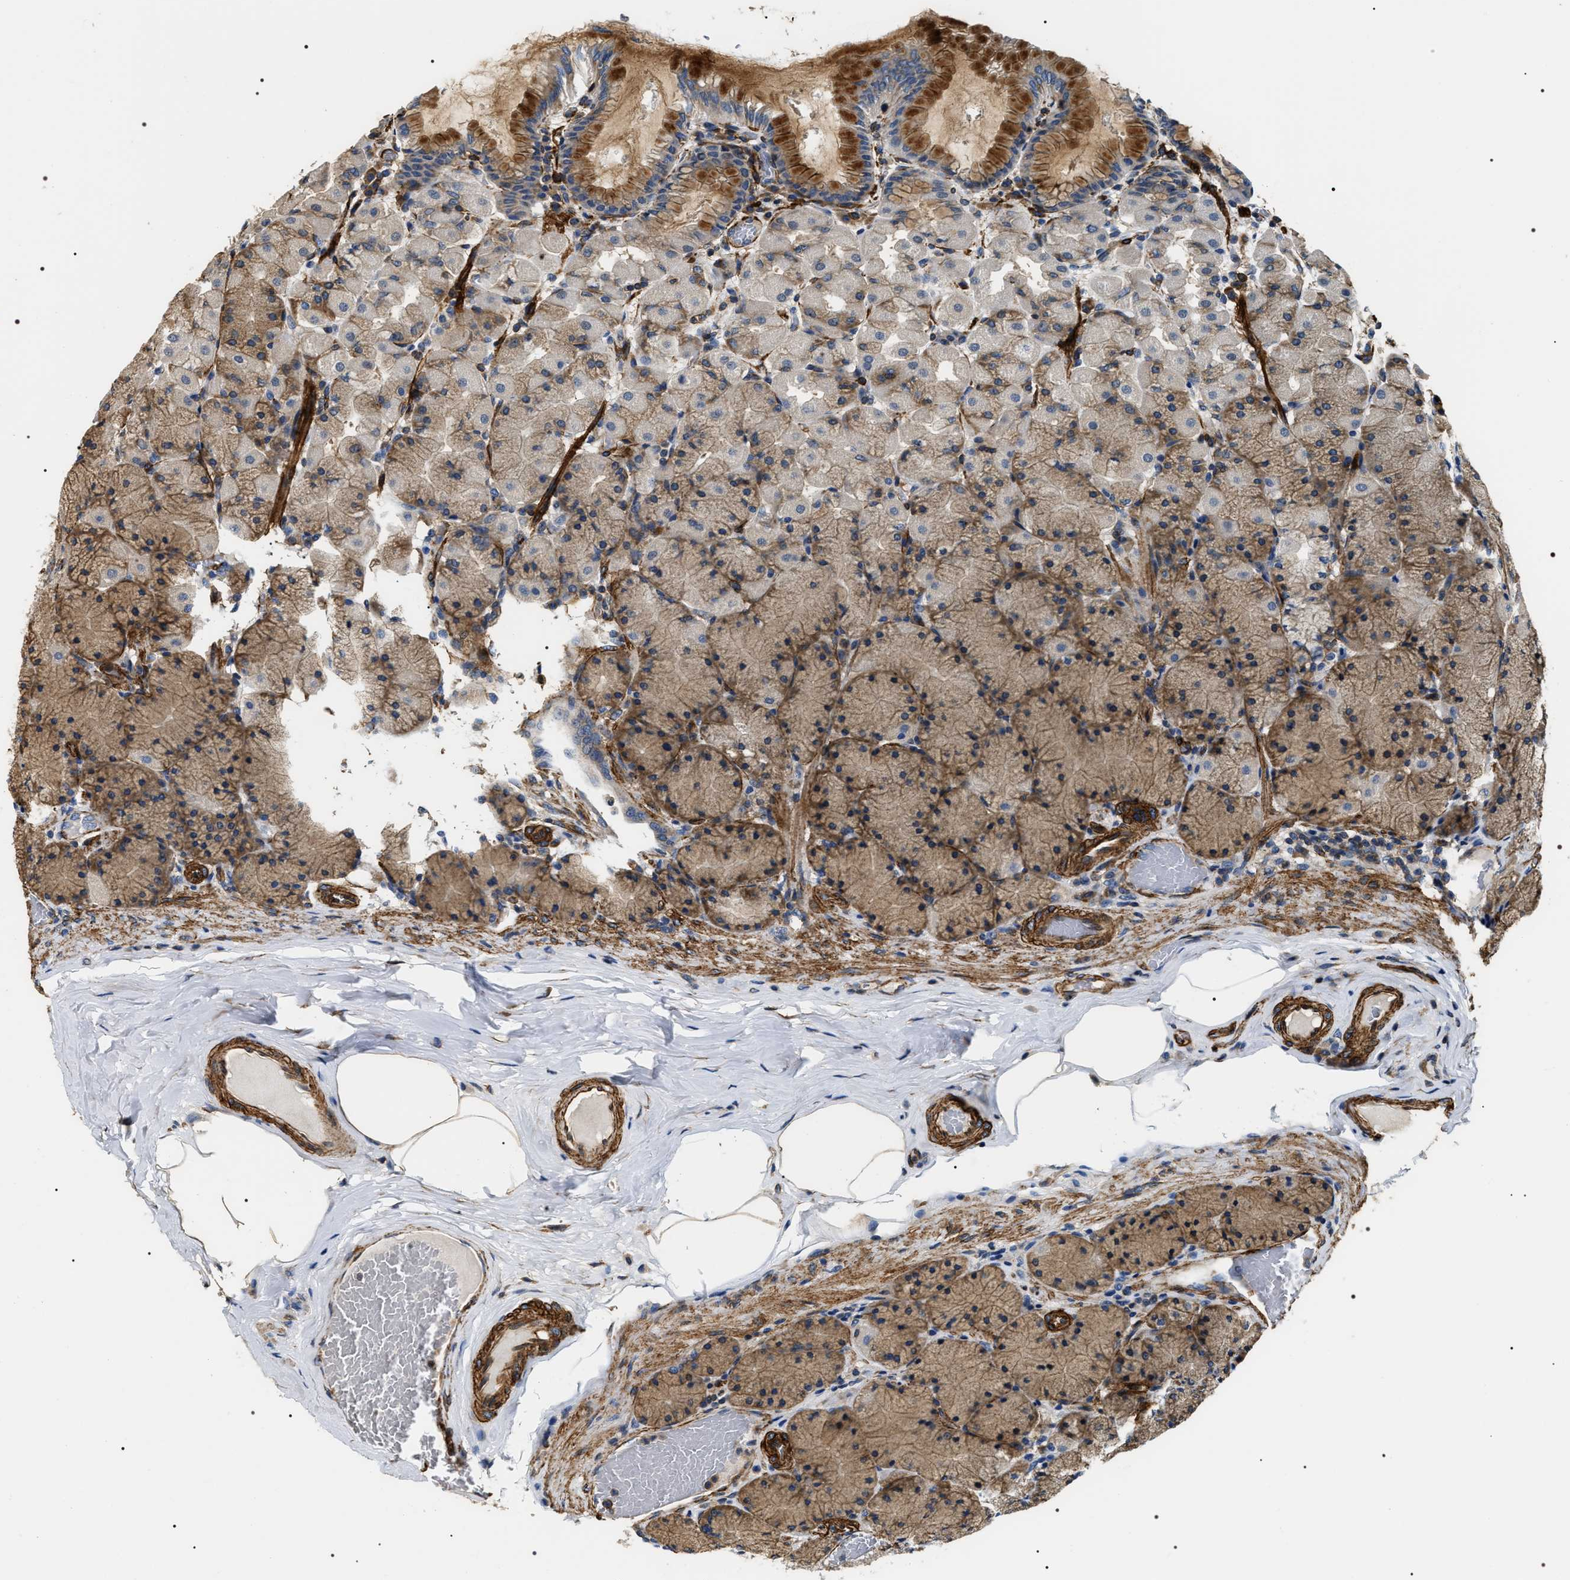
{"staining": {"intensity": "moderate", "quantity": ">75%", "location": "cytoplasmic/membranous"}, "tissue": "stomach", "cell_type": "Glandular cells", "image_type": "normal", "snomed": [{"axis": "morphology", "description": "Normal tissue, NOS"}, {"axis": "topography", "description": "Stomach, upper"}], "caption": "Immunohistochemical staining of benign human stomach shows medium levels of moderate cytoplasmic/membranous expression in approximately >75% of glandular cells.", "gene": "ZC3HAV1L", "patient": {"sex": "female", "age": 56}}